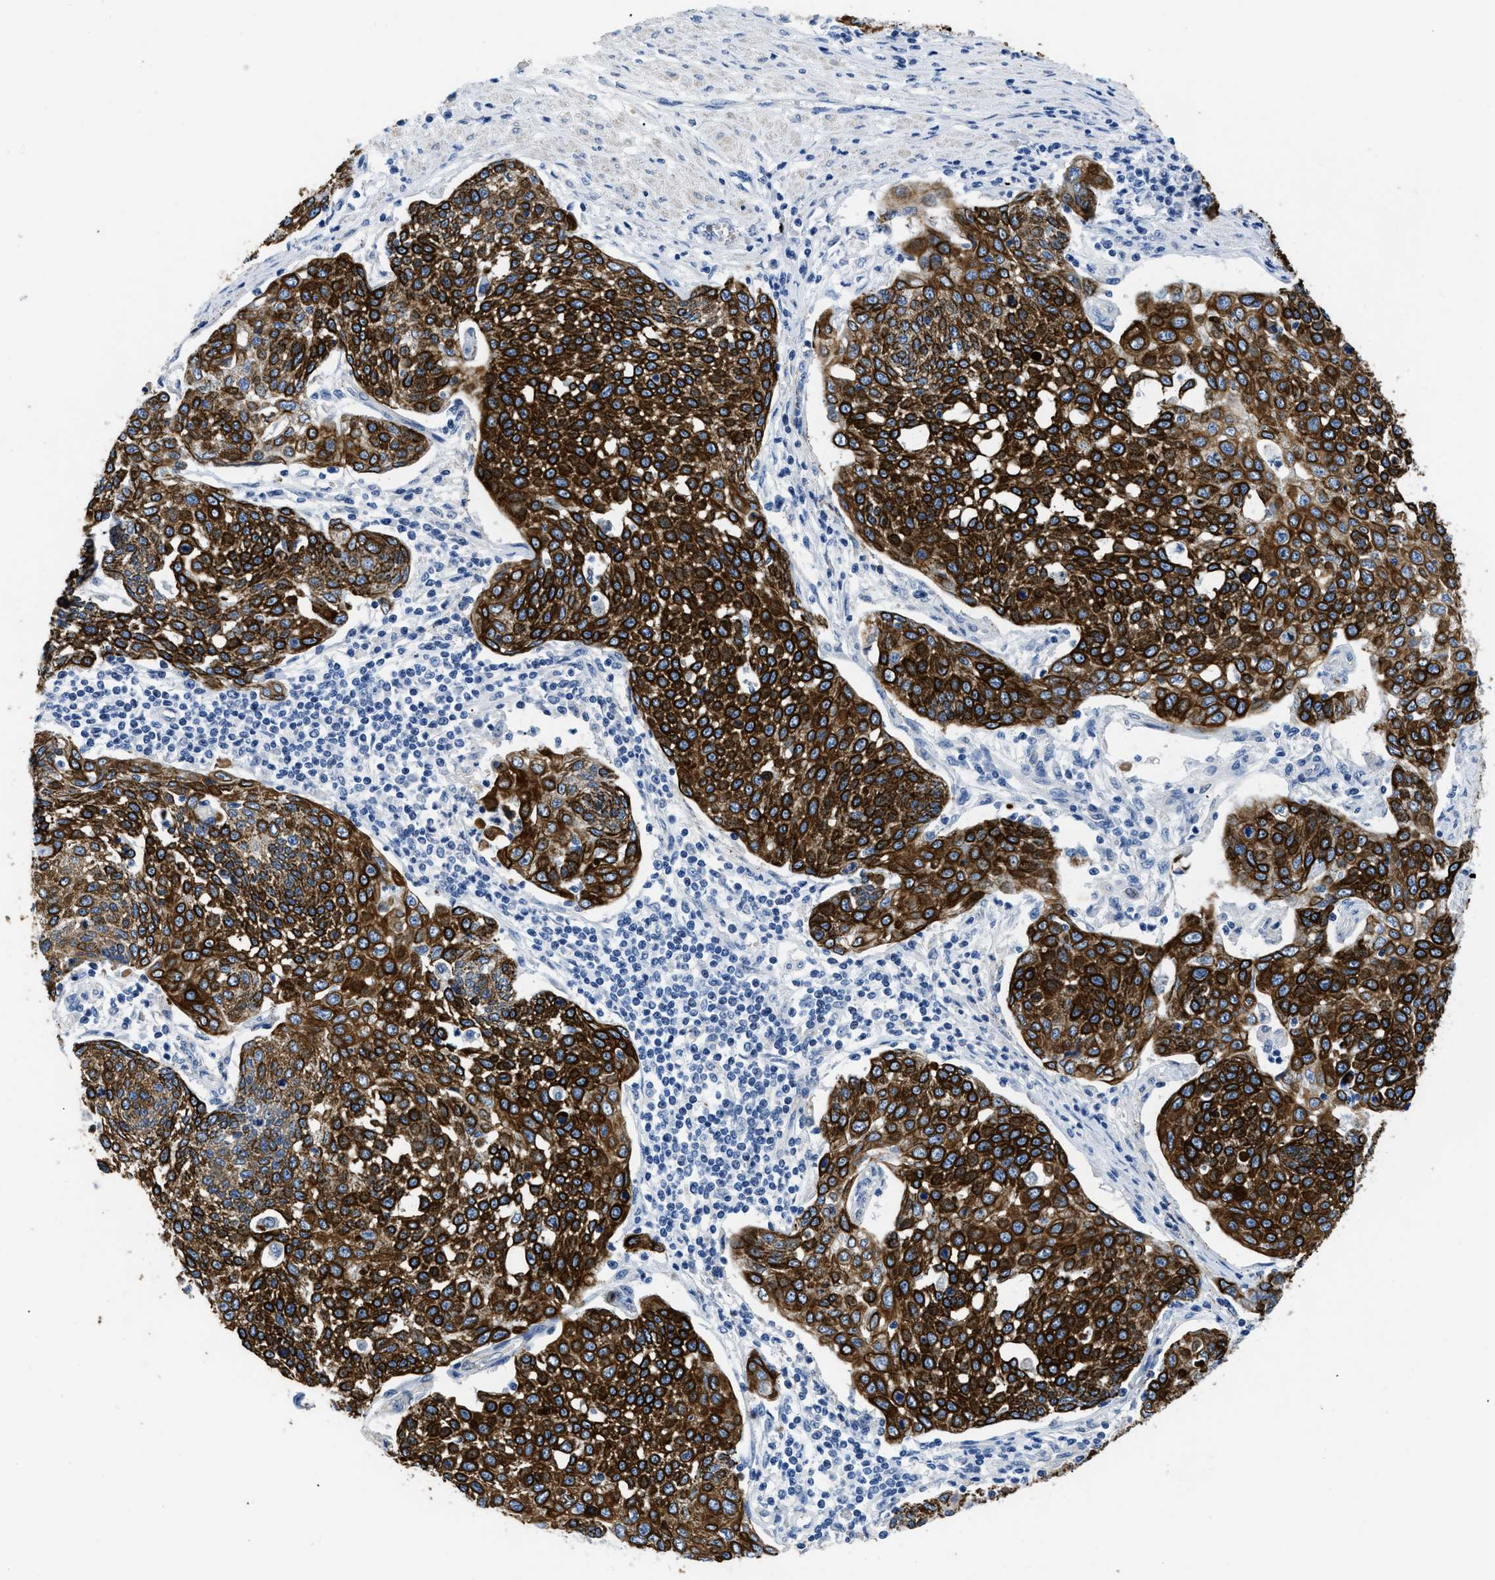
{"staining": {"intensity": "strong", "quantity": ">75%", "location": "cytoplasmic/membranous"}, "tissue": "cervical cancer", "cell_type": "Tumor cells", "image_type": "cancer", "snomed": [{"axis": "morphology", "description": "Squamous cell carcinoma, NOS"}, {"axis": "topography", "description": "Cervix"}], "caption": "Immunohistochemistry (IHC) histopathology image of cervical squamous cell carcinoma stained for a protein (brown), which displays high levels of strong cytoplasmic/membranous expression in about >75% of tumor cells.", "gene": "TMEM68", "patient": {"sex": "female", "age": 34}}